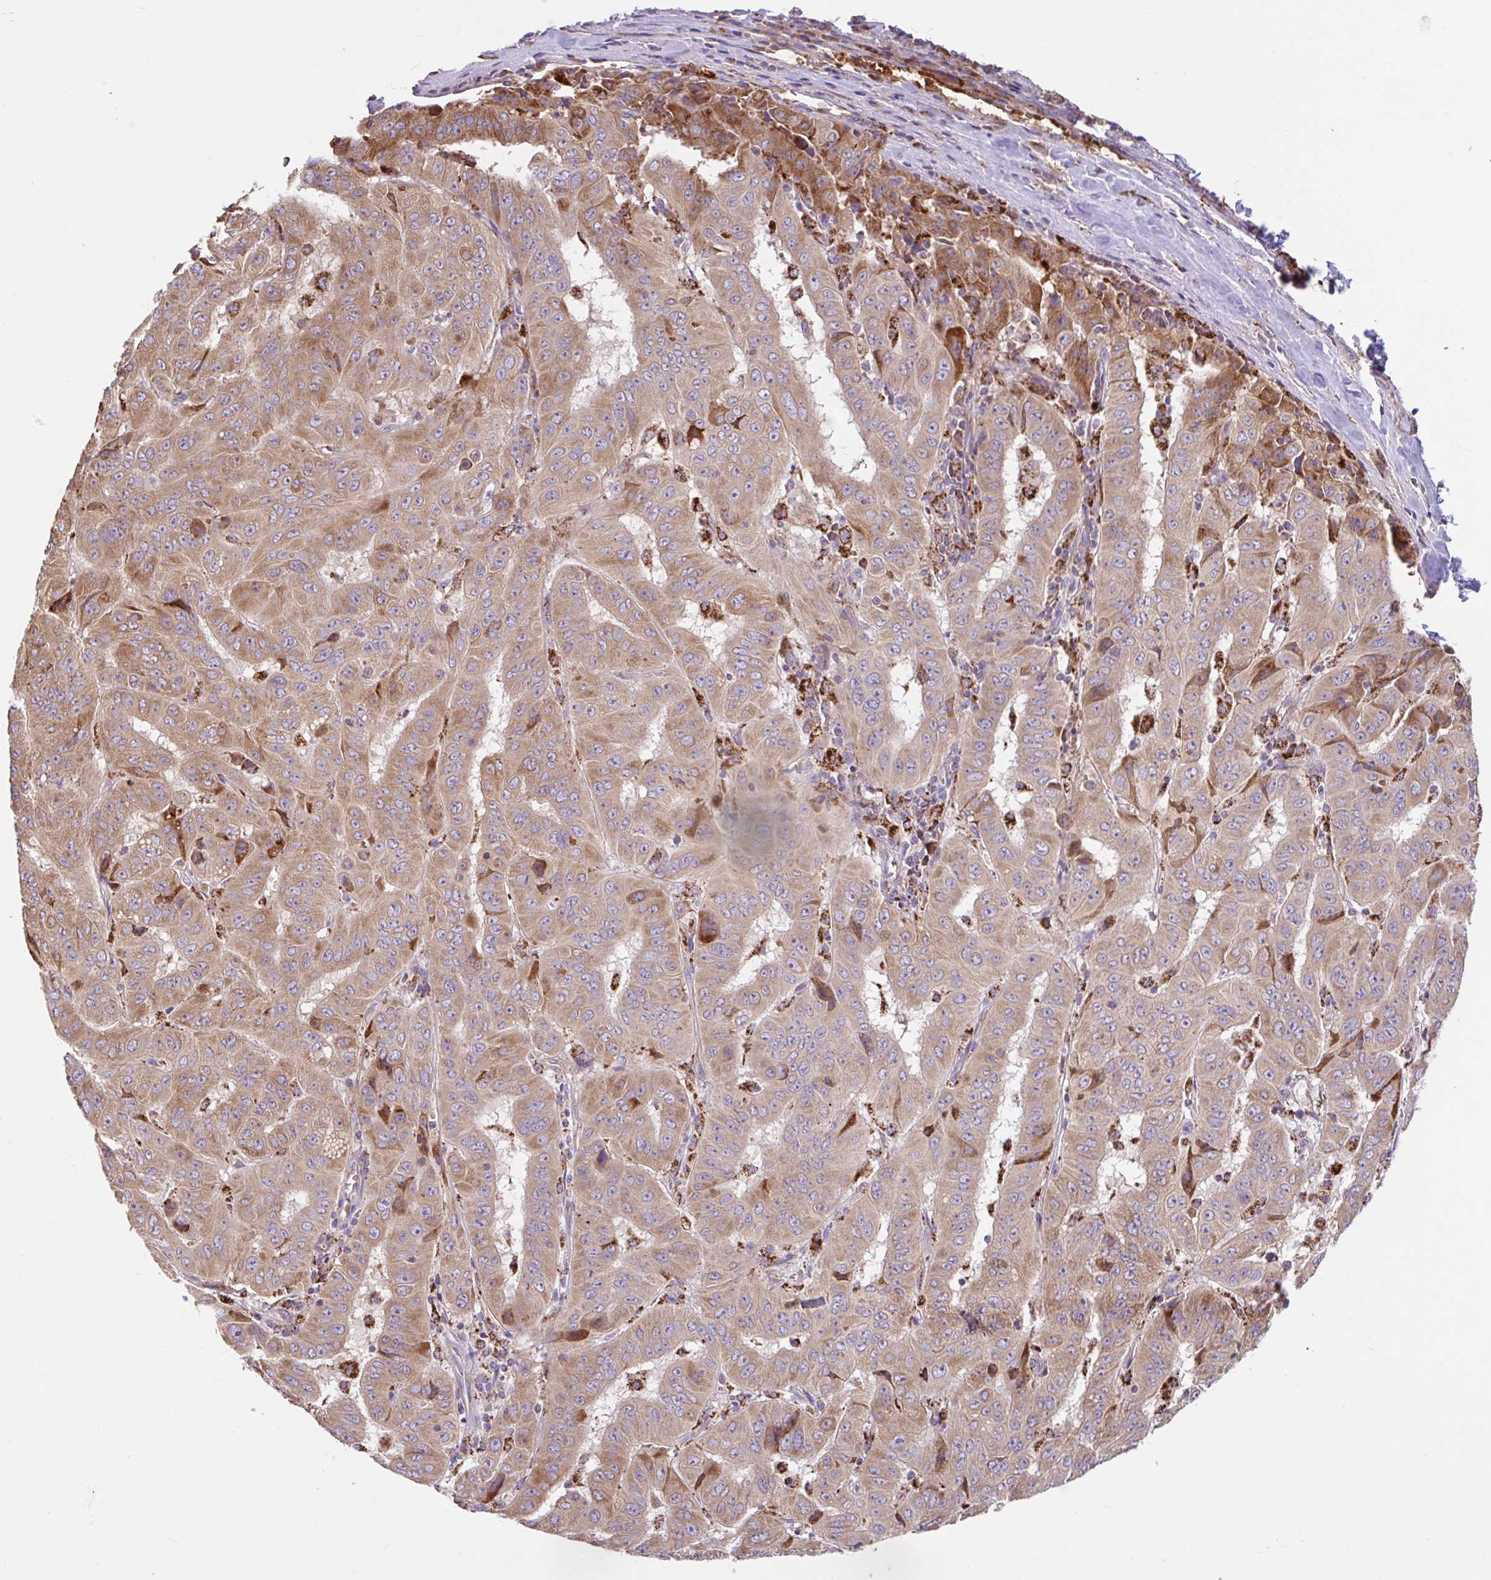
{"staining": {"intensity": "moderate", "quantity": ">75%", "location": "cytoplasmic/membranous"}, "tissue": "pancreatic cancer", "cell_type": "Tumor cells", "image_type": "cancer", "snomed": [{"axis": "morphology", "description": "Adenocarcinoma, NOS"}, {"axis": "topography", "description": "Pancreas"}], "caption": "DAB (3,3'-diaminobenzidine) immunohistochemical staining of human adenocarcinoma (pancreatic) shows moderate cytoplasmic/membranous protein positivity in about >75% of tumor cells.", "gene": "RALBP1", "patient": {"sex": "male", "age": 63}}